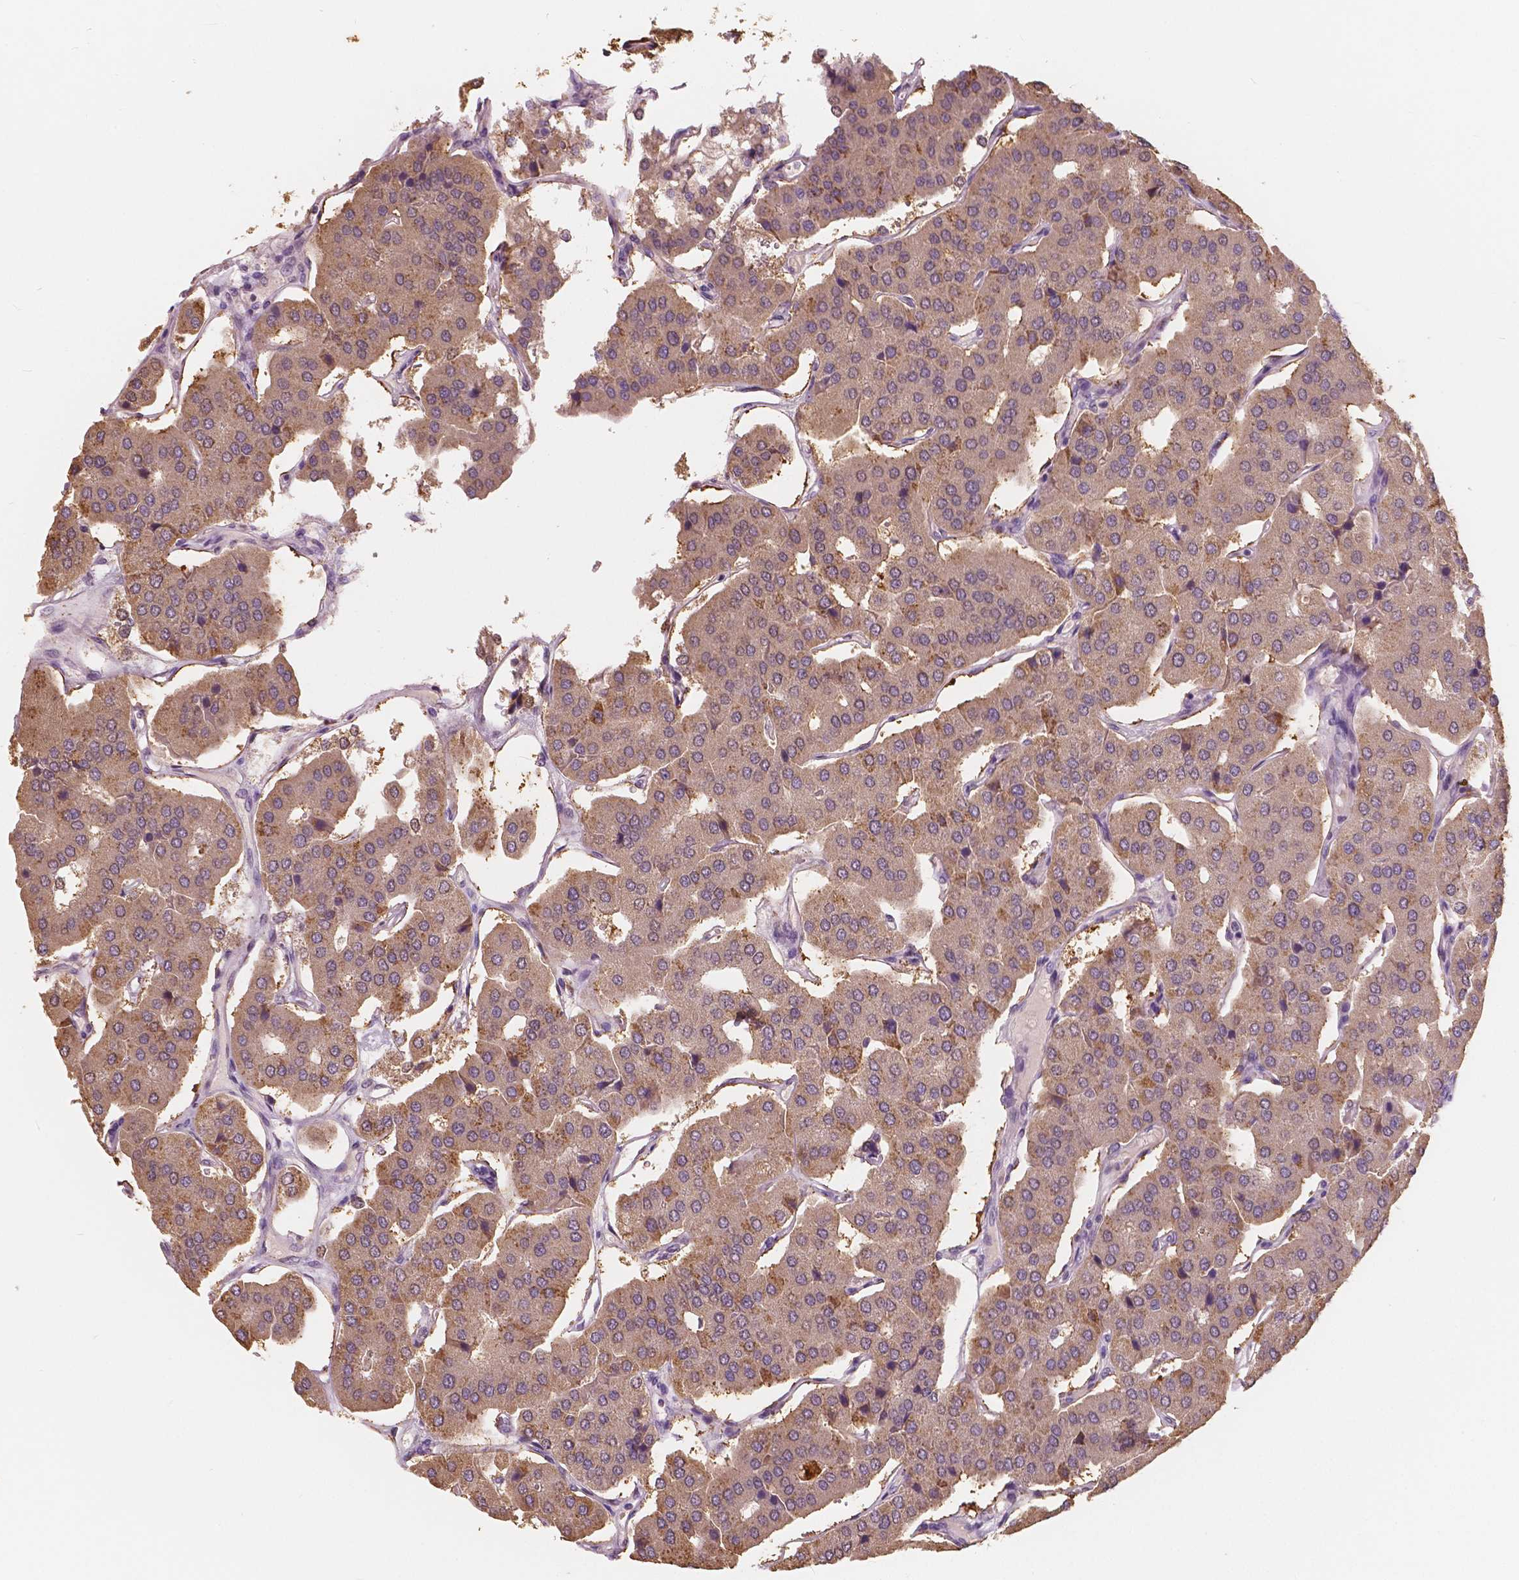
{"staining": {"intensity": "moderate", "quantity": "<25%", "location": "cytoplasmic/membranous"}, "tissue": "parathyroid gland", "cell_type": "Glandular cells", "image_type": "normal", "snomed": [{"axis": "morphology", "description": "Normal tissue, NOS"}, {"axis": "morphology", "description": "Adenoma, NOS"}, {"axis": "topography", "description": "Parathyroid gland"}], "caption": "Immunohistochemistry (IHC) image of unremarkable human parathyroid gland stained for a protein (brown), which exhibits low levels of moderate cytoplasmic/membranous expression in about <25% of glandular cells.", "gene": "SAT2", "patient": {"sex": "female", "age": 86}}